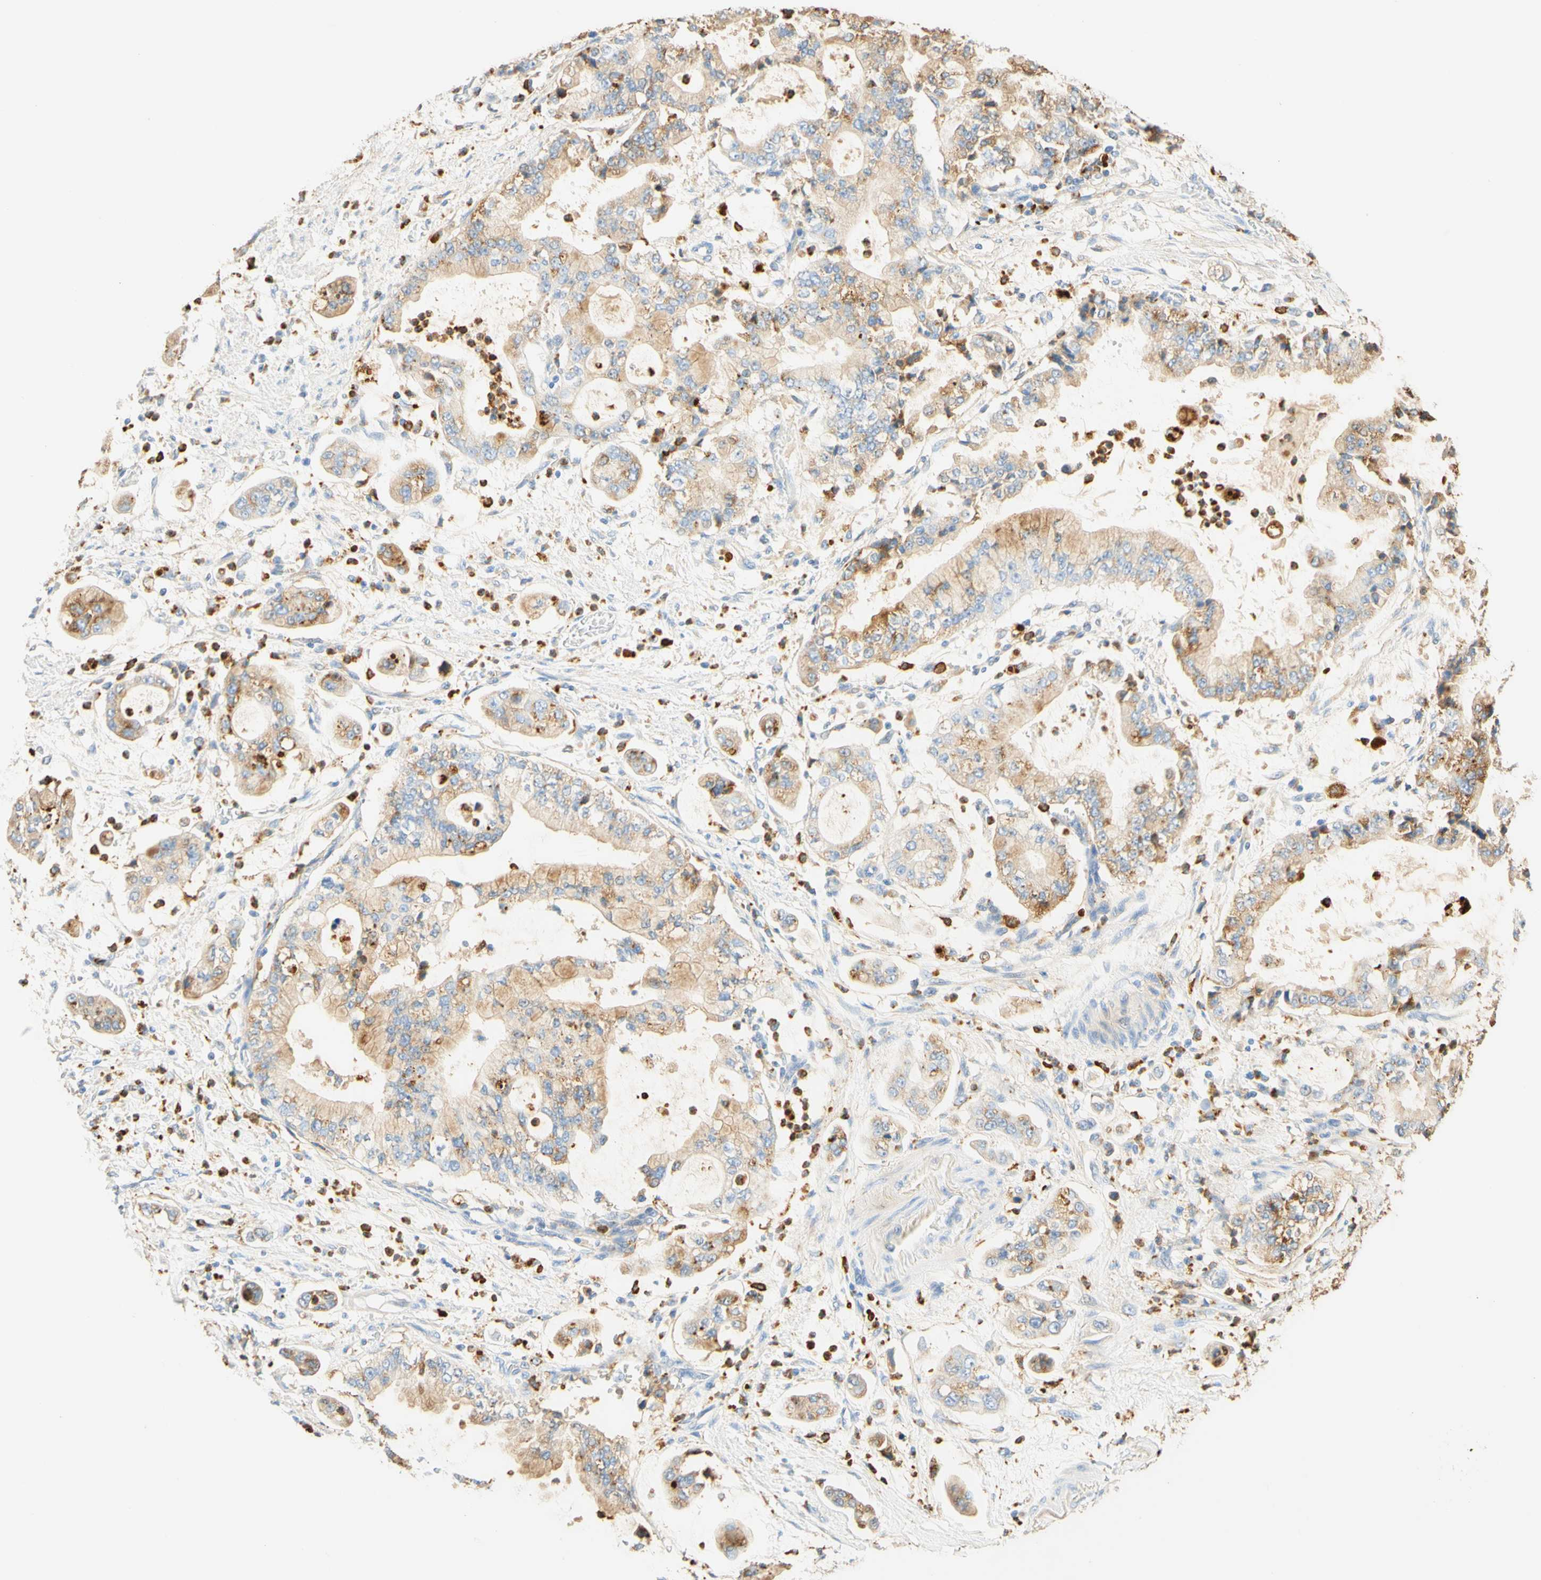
{"staining": {"intensity": "moderate", "quantity": "25%-75%", "location": "cytoplasmic/membranous"}, "tissue": "stomach cancer", "cell_type": "Tumor cells", "image_type": "cancer", "snomed": [{"axis": "morphology", "description": "Adenocarcinoma, NOS"}, {"axis": "topography", "description": "Stomach"}], "caption": "Brown immunohistochemical staining in human stomach cancer displays moderate cytoplasmic/membranous staining in about 25%-75% of tumor cells. (Brightfield microscopy of DAB IHC at high magnification).", "gene": "CD63", "patient": {"sex": "male", "age": 76}}